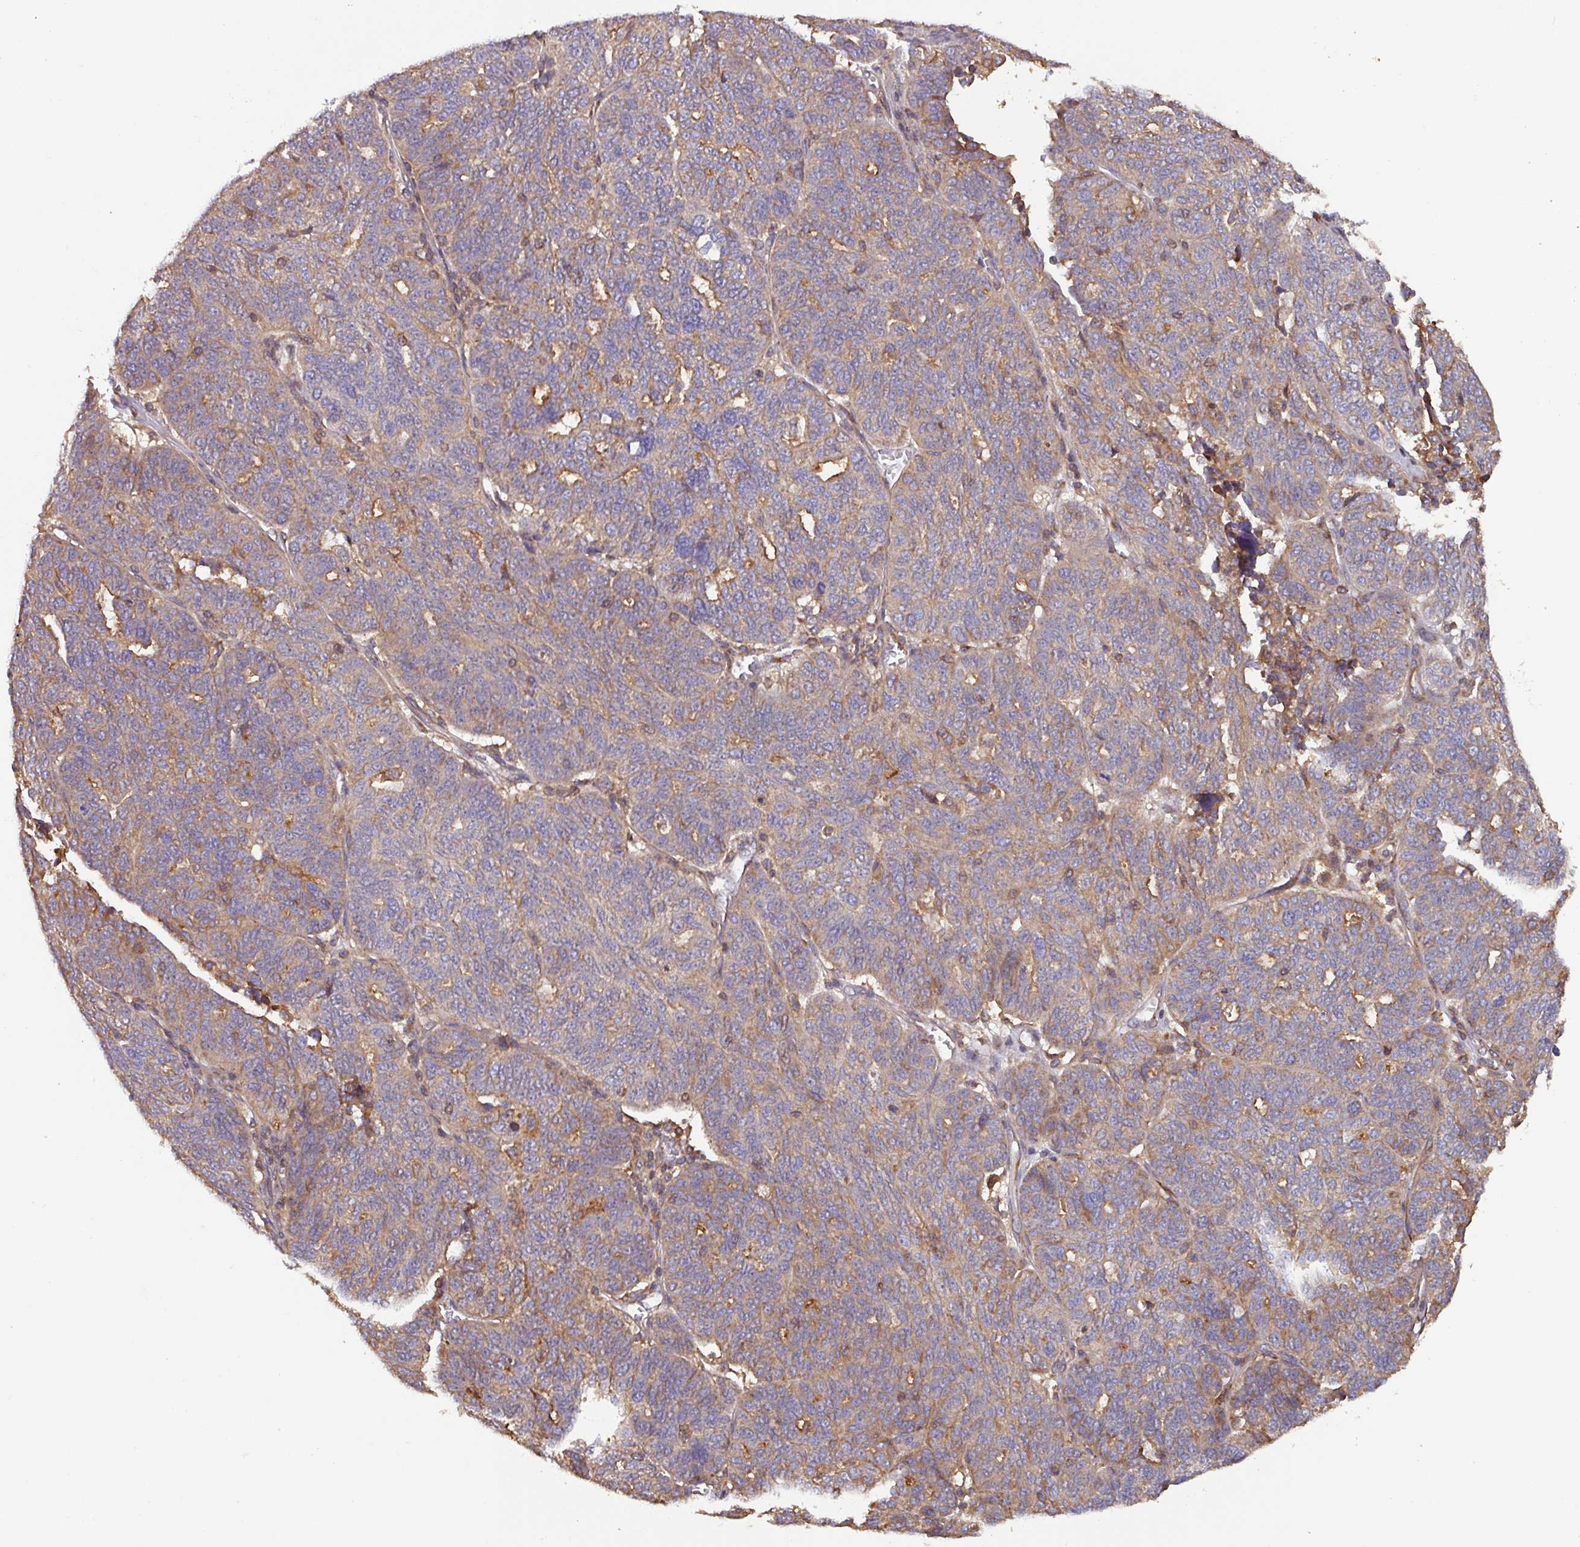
{"staining": {"intensity": "moderate", "quantity": ">75%", "location": "cytoplasmic/membranous"}, "tissue": "ovarian cancer", "cell_type": "Tumor cells", "image_type": "cancer", "snomed": [{"axis": "morphology", "description": "Cystadenocarcinoma, serous, NOS"}, {"axis": "topography", "description": "Ovary"}], "caption": "The photomicrograph demonstrates staining of ovarian cancer, revealing moderate cytoplasmic/membranous protein expression (brown color) within tumor cells.", "gene": "PLEKHD1", "patient": {"sex": "female", "age": 59}}